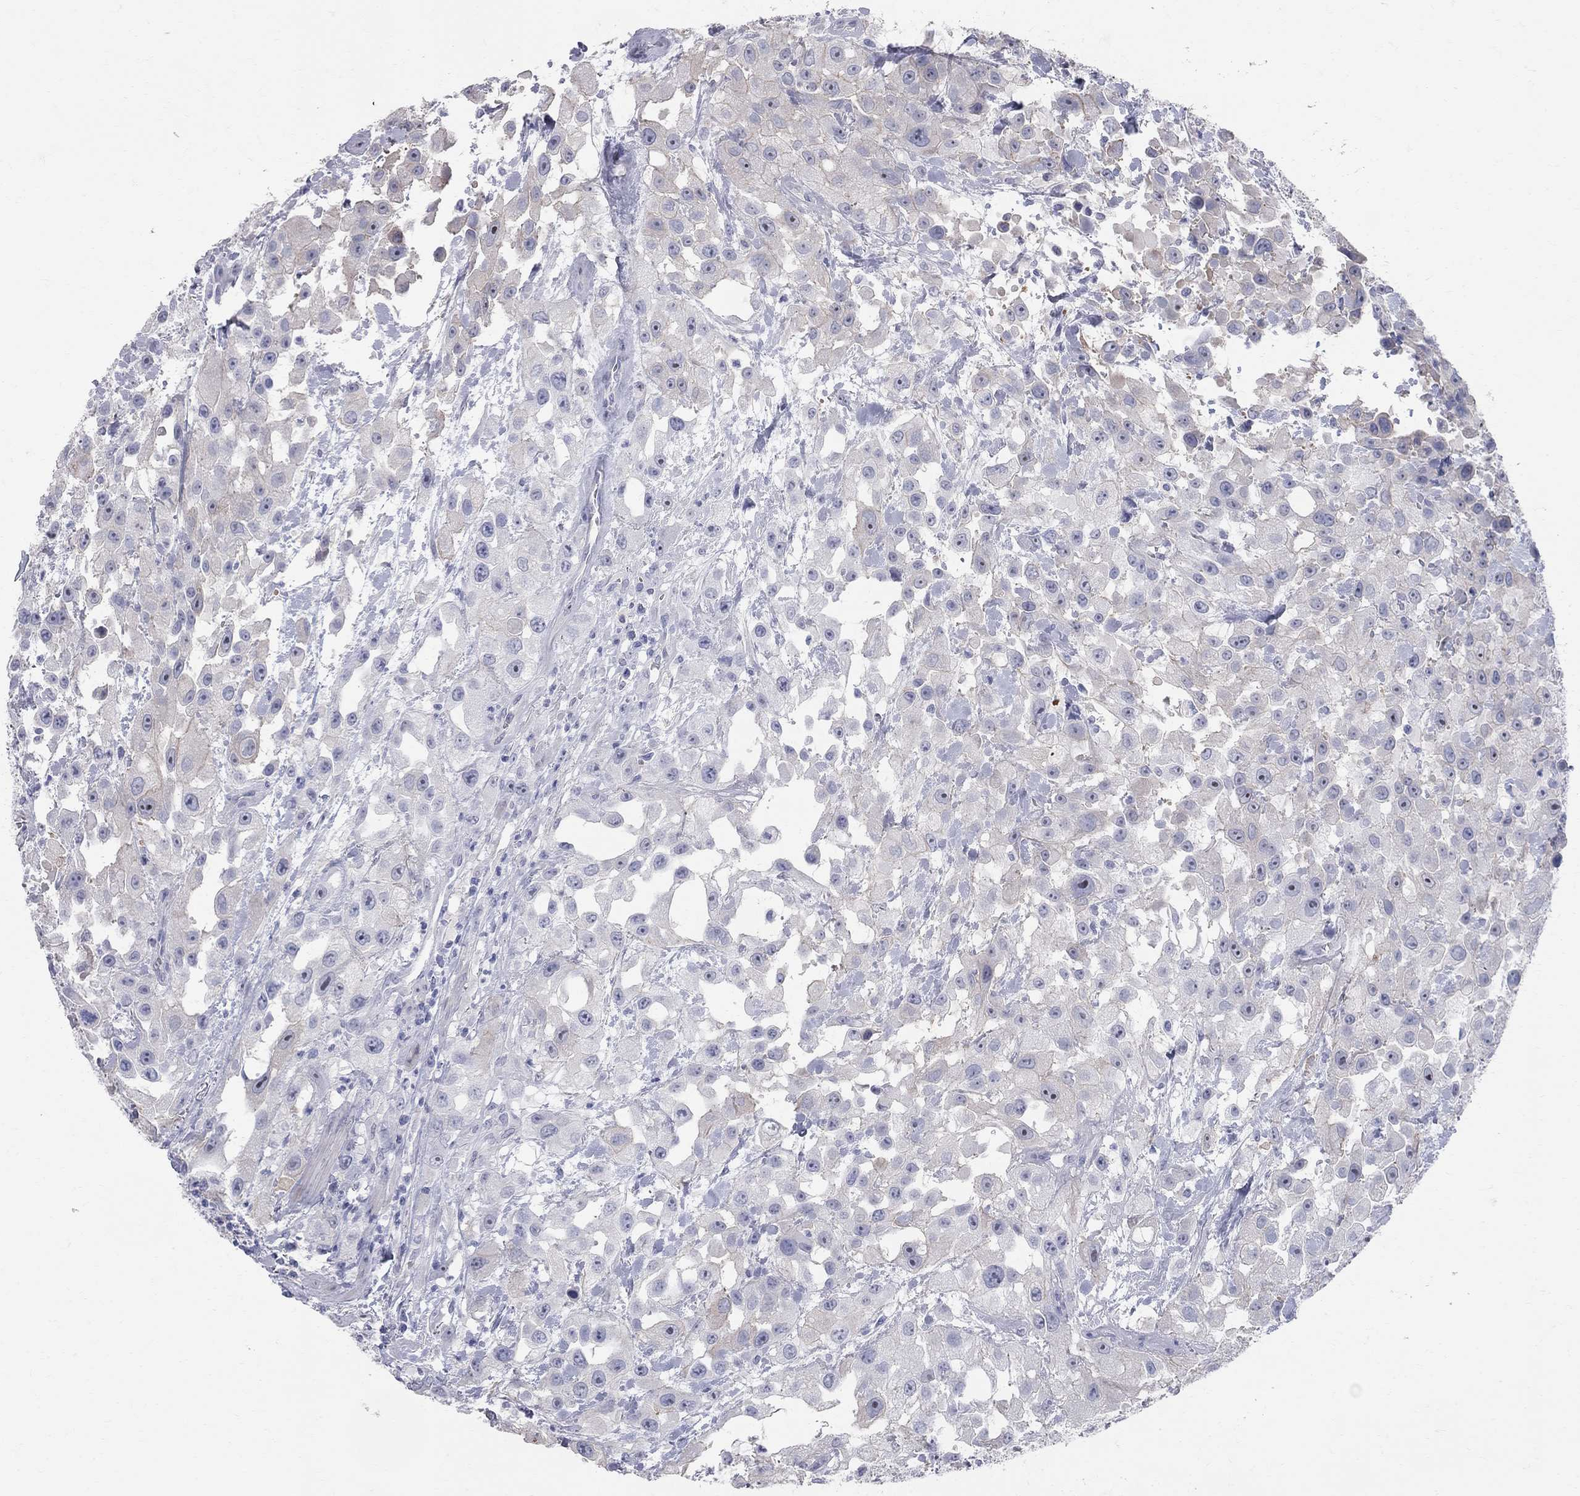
{"staining": {"intensity": "negative", "quantity": "none", "location": "none"}, "tissue": "urothelial cancer", "cell_type": "Tumor cells", "image_type": "cancer", "snomed": [{"axis": "morphology", "description": "Urothelial carcinoma, High grade"}, {"axis": "topography", "description": "Urinary bladder"}], "caption": "Urothelial cancer stained for a protein using immunohistochemistry displays no expression tumor cells.", "gene": "AOX1", "patient": {"sex": "male", "age": 79}}